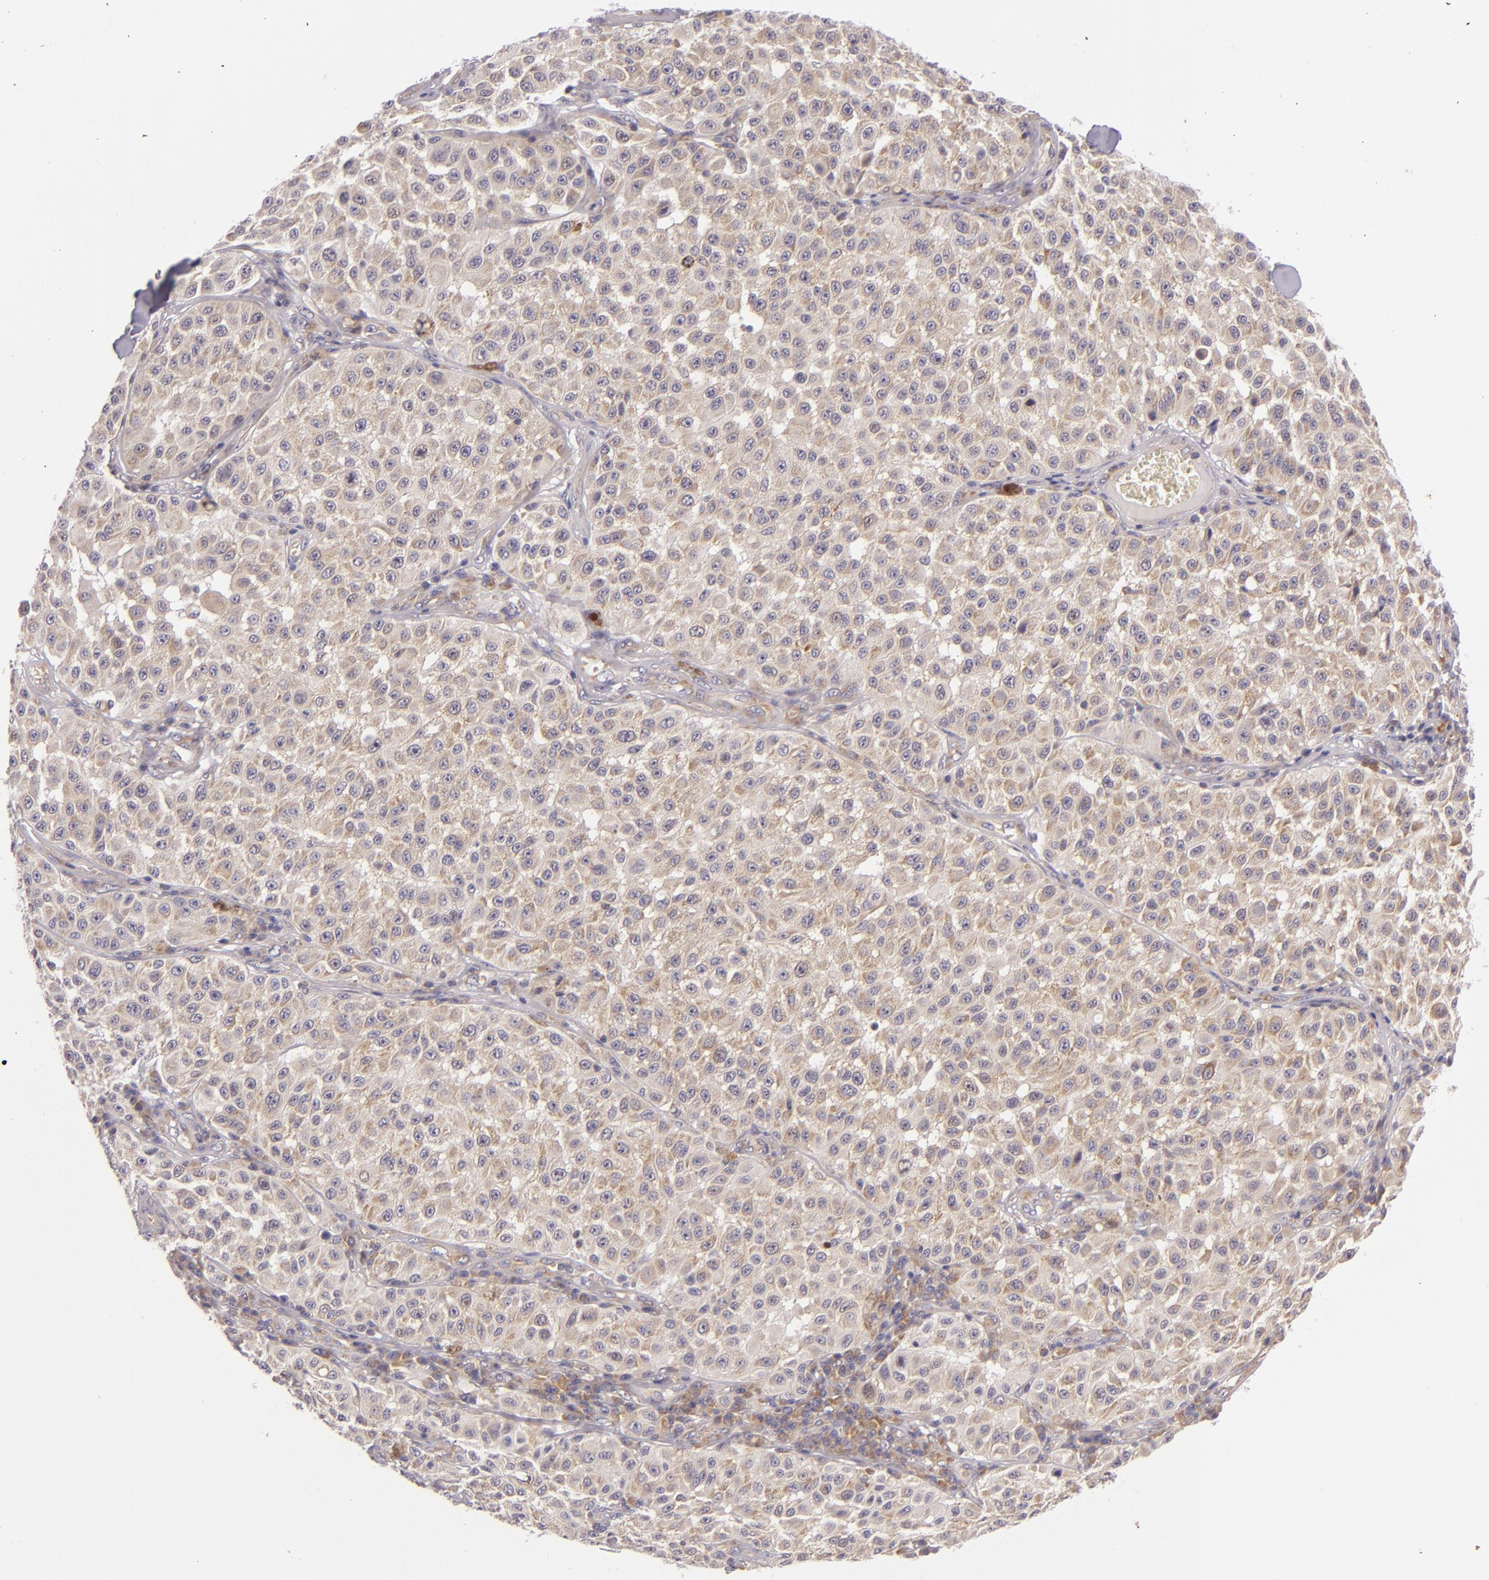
{"staining": {"intensity": "weak", "quantity": "25%-75%", "location": "cytoplasmic/membranous"}, "tissue": "melanoma", "cell_type": "Tumor cells", "image_type": "cancer", "snomed": [{"axis": "morphology", "description": "Malignant melanoma, NOS"}, {"axis": "topography", "description": "Skin"}], "caption": "The image reveals immunohistochemical staining of melanoma. There is weak cytoplasmic/membranous positivity is appreciated in about 25%-75% of tumor cells.", "gene": "UPF3B", "patient": {"sex": "female", "age": 64}}